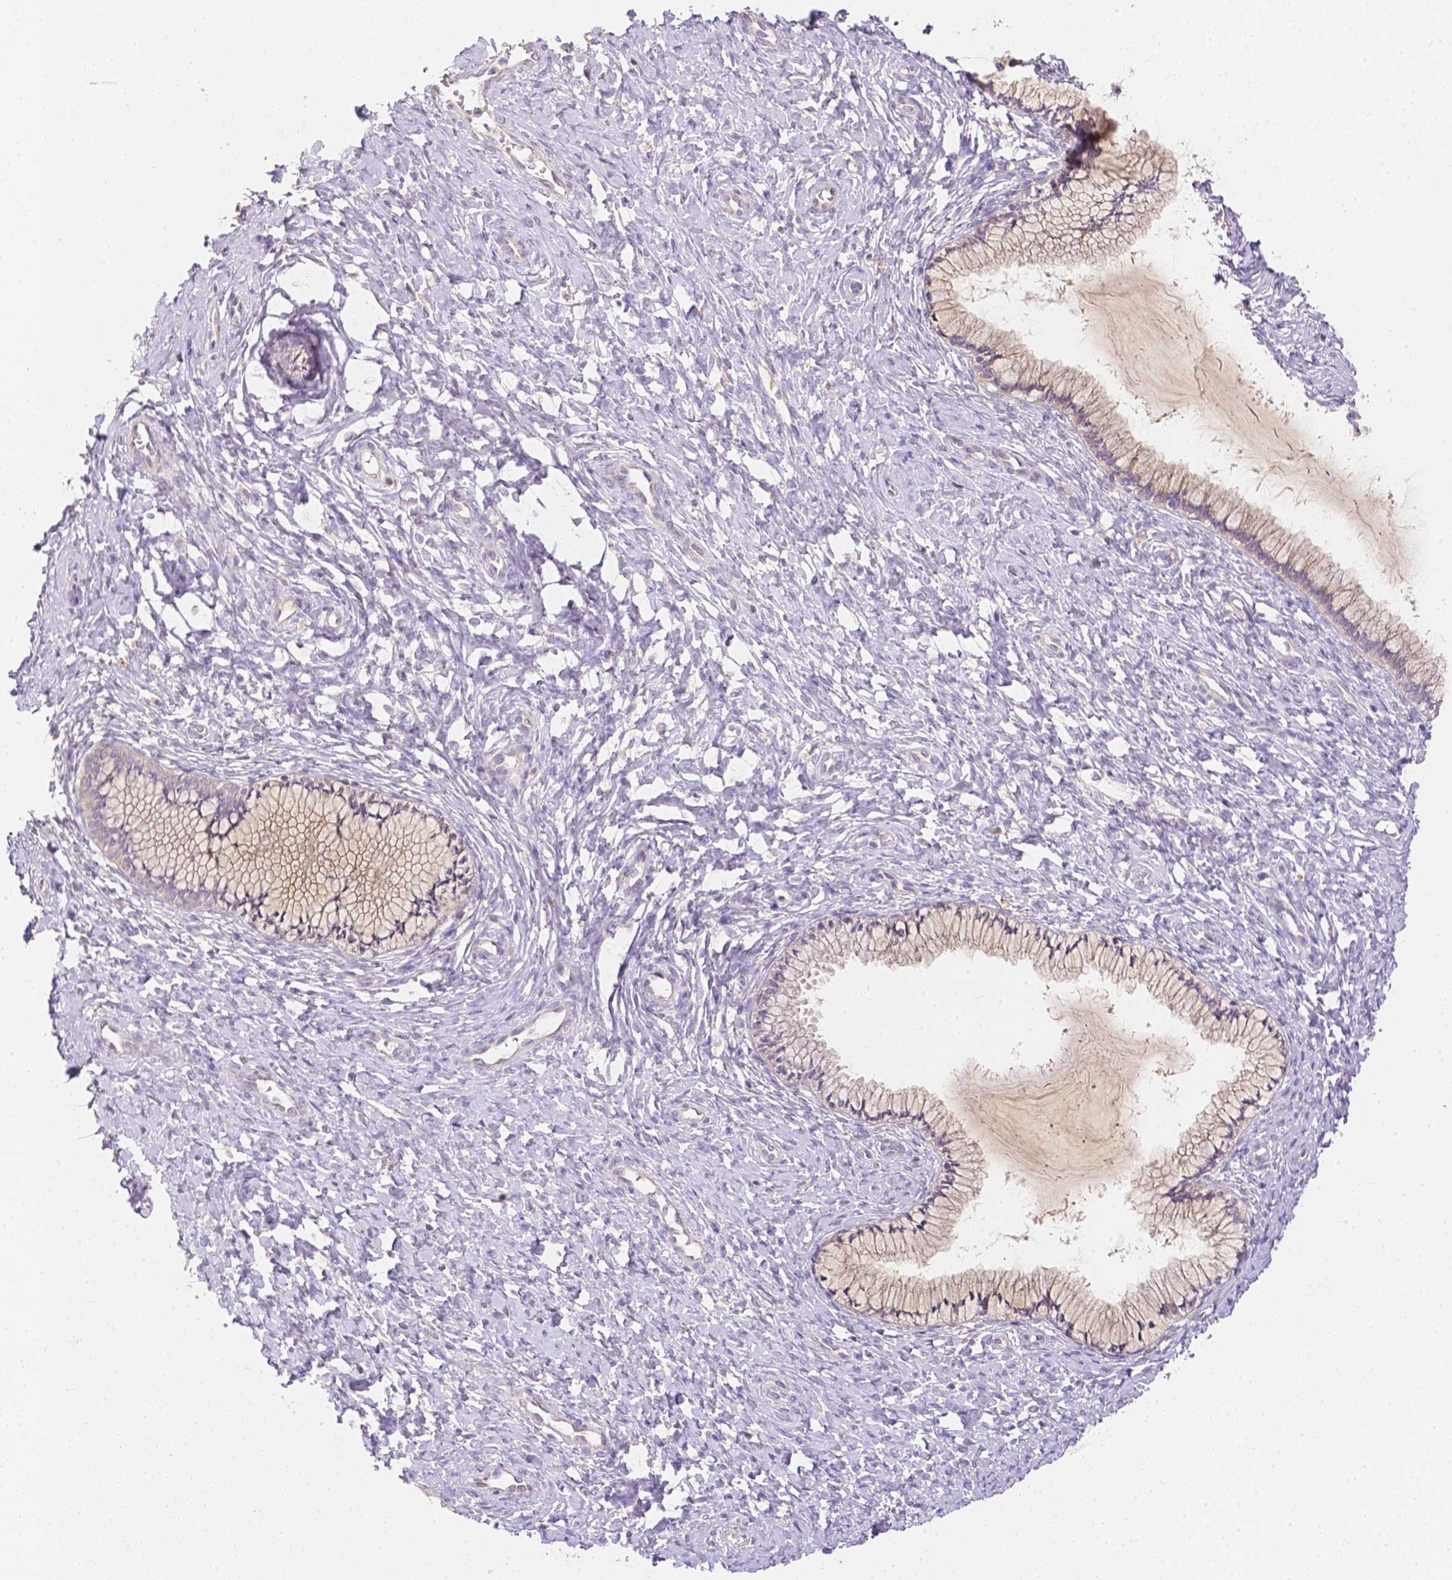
{"staining": {"intensity": "weak", "quantity": "<25%", "location": "cytoplasmic/membranous"}, "tissue": "cervix", "cell_type": "Glandular cells", "image_type": "normal", "snomed": [{"axis": "morphology", "description": "Normal tissue, NOS"}, {"axis": "topography", "description": "Cervix"}], "caption": "Protein analysis of unremarkable cervix demonstrates no significant positivity in glandular cells.", "gene": "C10orf67", "patient": {"sex": "female", "age": 37}}